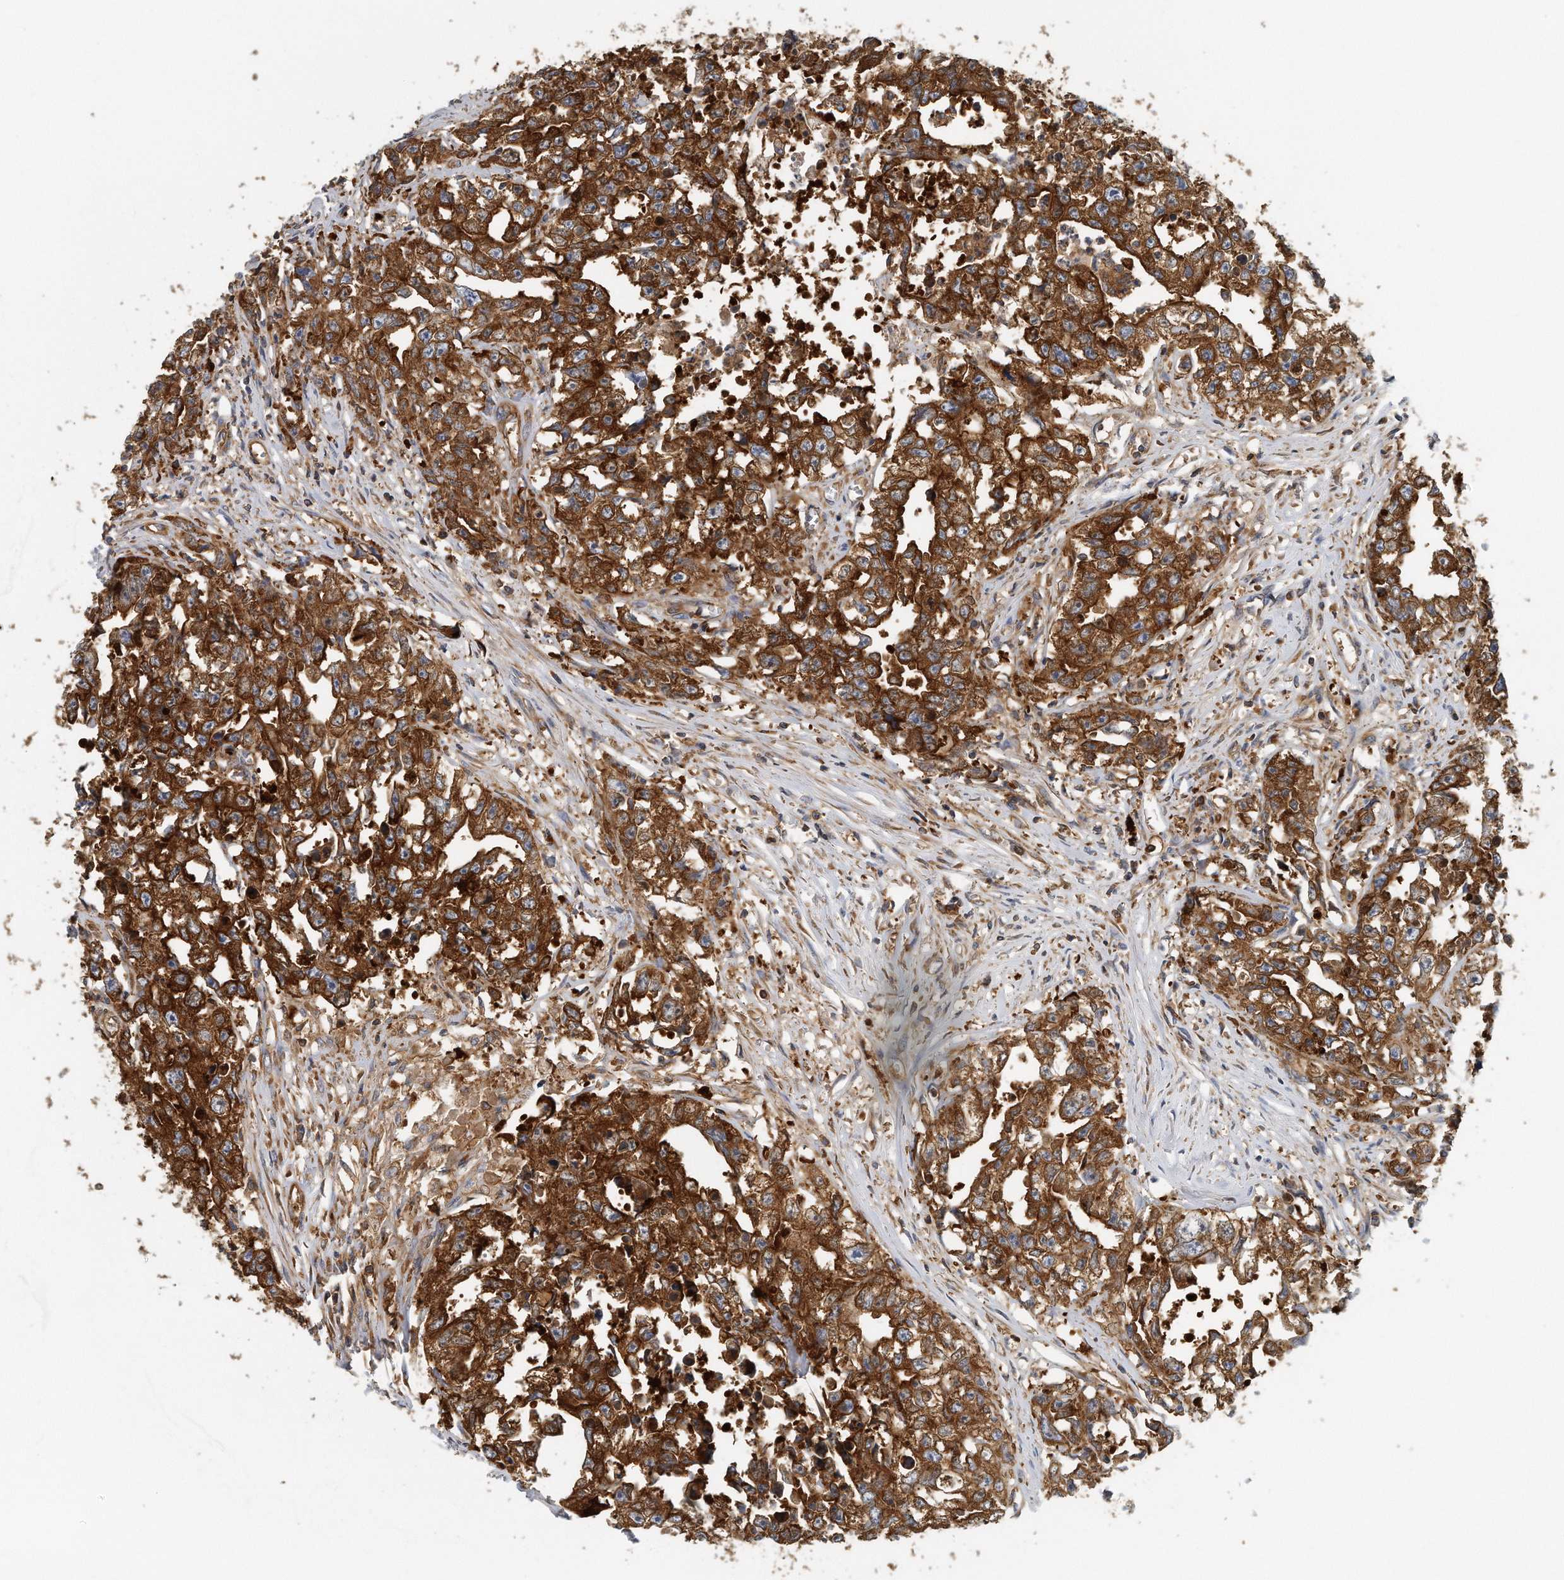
{"staining": {"intensity": "strong", "quantity": ">75%", "location": "cytoplasmic/membranous"}, "tissue": "testis cancer", "cell_type": "Tumor cells", "image_type": "cancer", "snomed": [{"axis": "morphology", "description": "Seminoma, NOS"}, {"axis": "morphology", "description": "Carcinoma, Embryonal, NOS"}, {"axis": "topography", "description": "Testis"}], "caption": "Tumor cells display high levels of strong cytoplasmic/membranous positivity in about >75% of cells in human embryonal carcinoma (testis).", "gene": "EIF3I", "patient": {"sex": "male", "age": 43}}